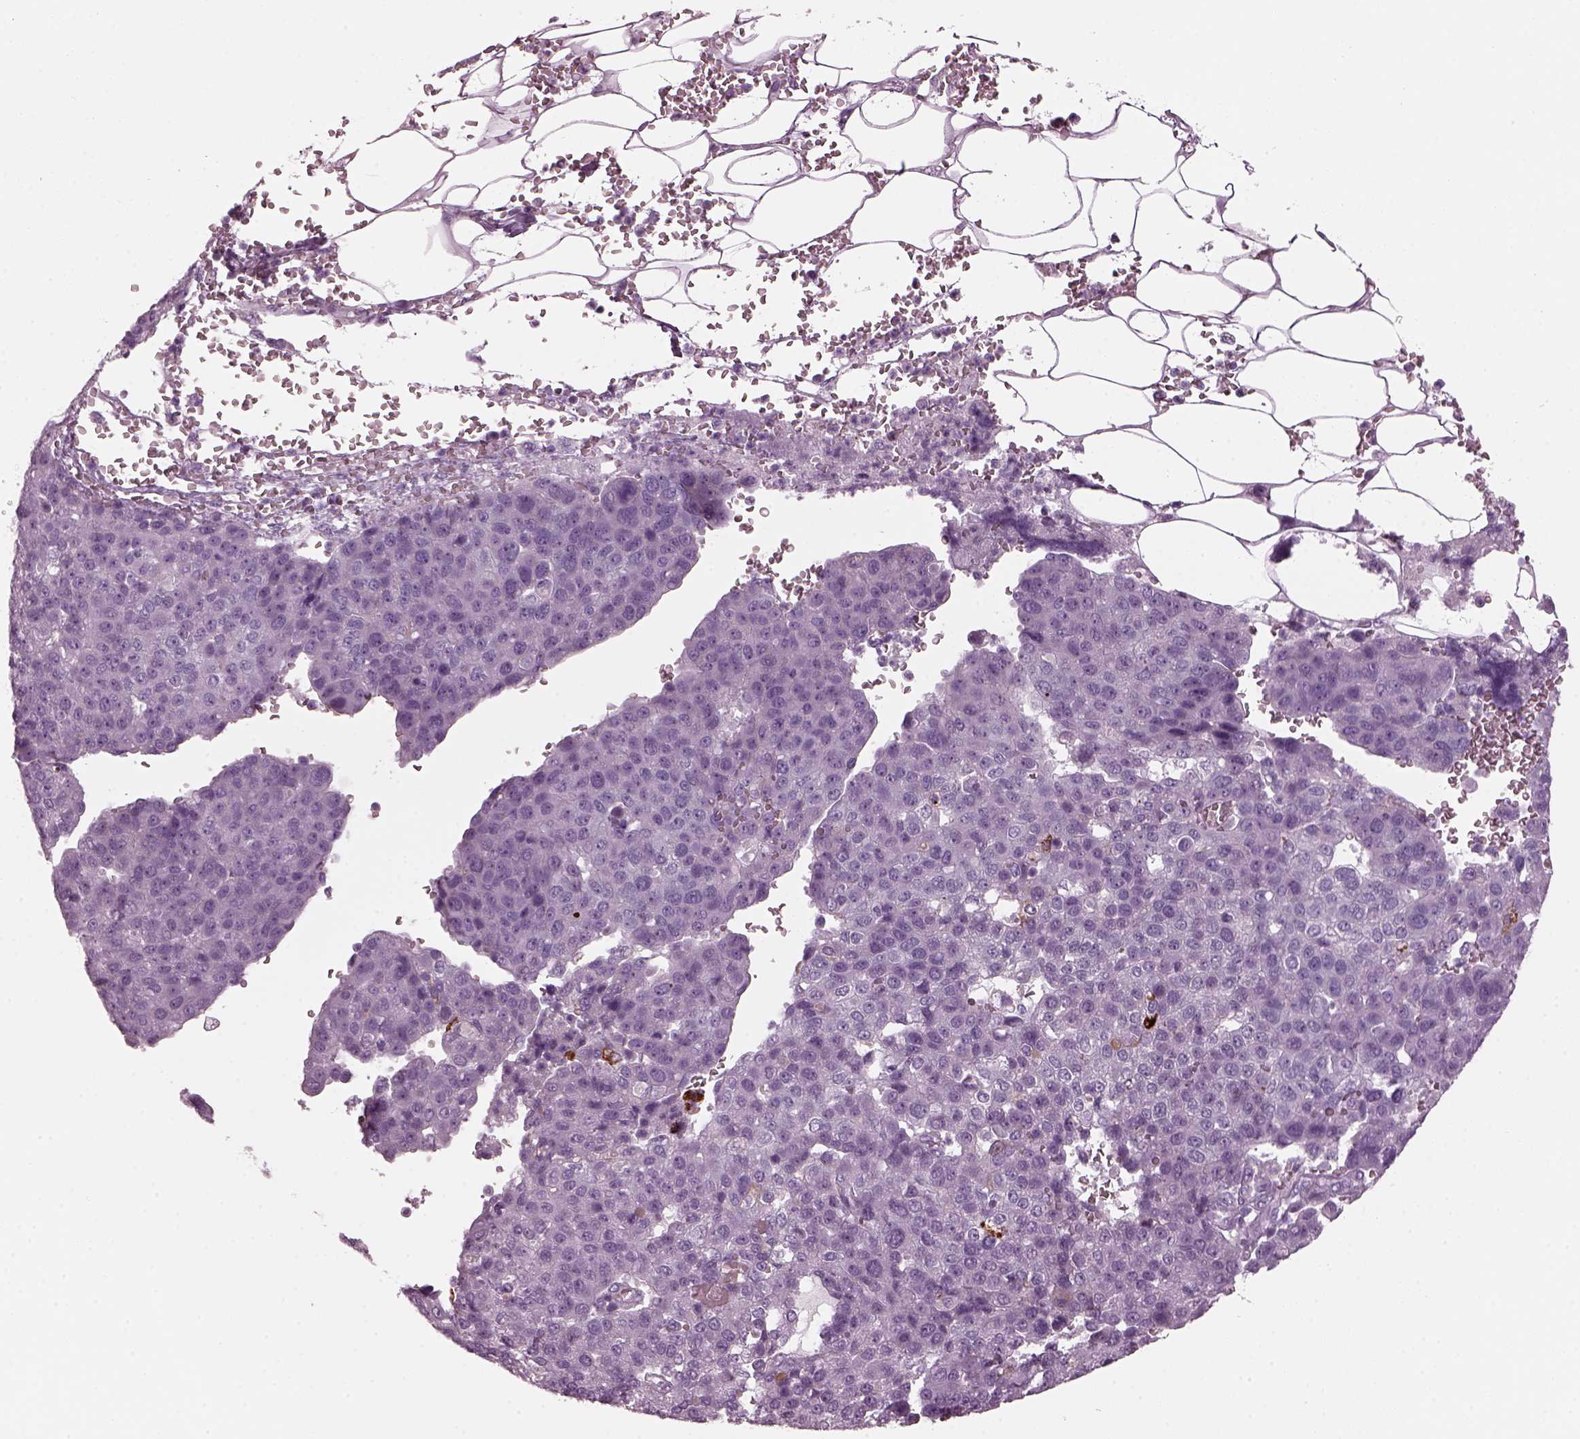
{"staining": {"intensity": "negative", "quantity": "none", "location": "none"}, "tissue": "pancreatic cancer", "cell_type": "Tumor cells", "image_type": "cancer", "snomed": [{"axis": "morphology", "description": "Adenocarcinoma, NOS"}, {"axis": "topography", "description": "Pancreas"}], "caption": "This is an immunohistochemistry (IHC) image of human pancreatic cancer. There is no positivity in tumor cells.", "gene": "DPYSL5", "patient": {"sex": "female", "age": 61}}